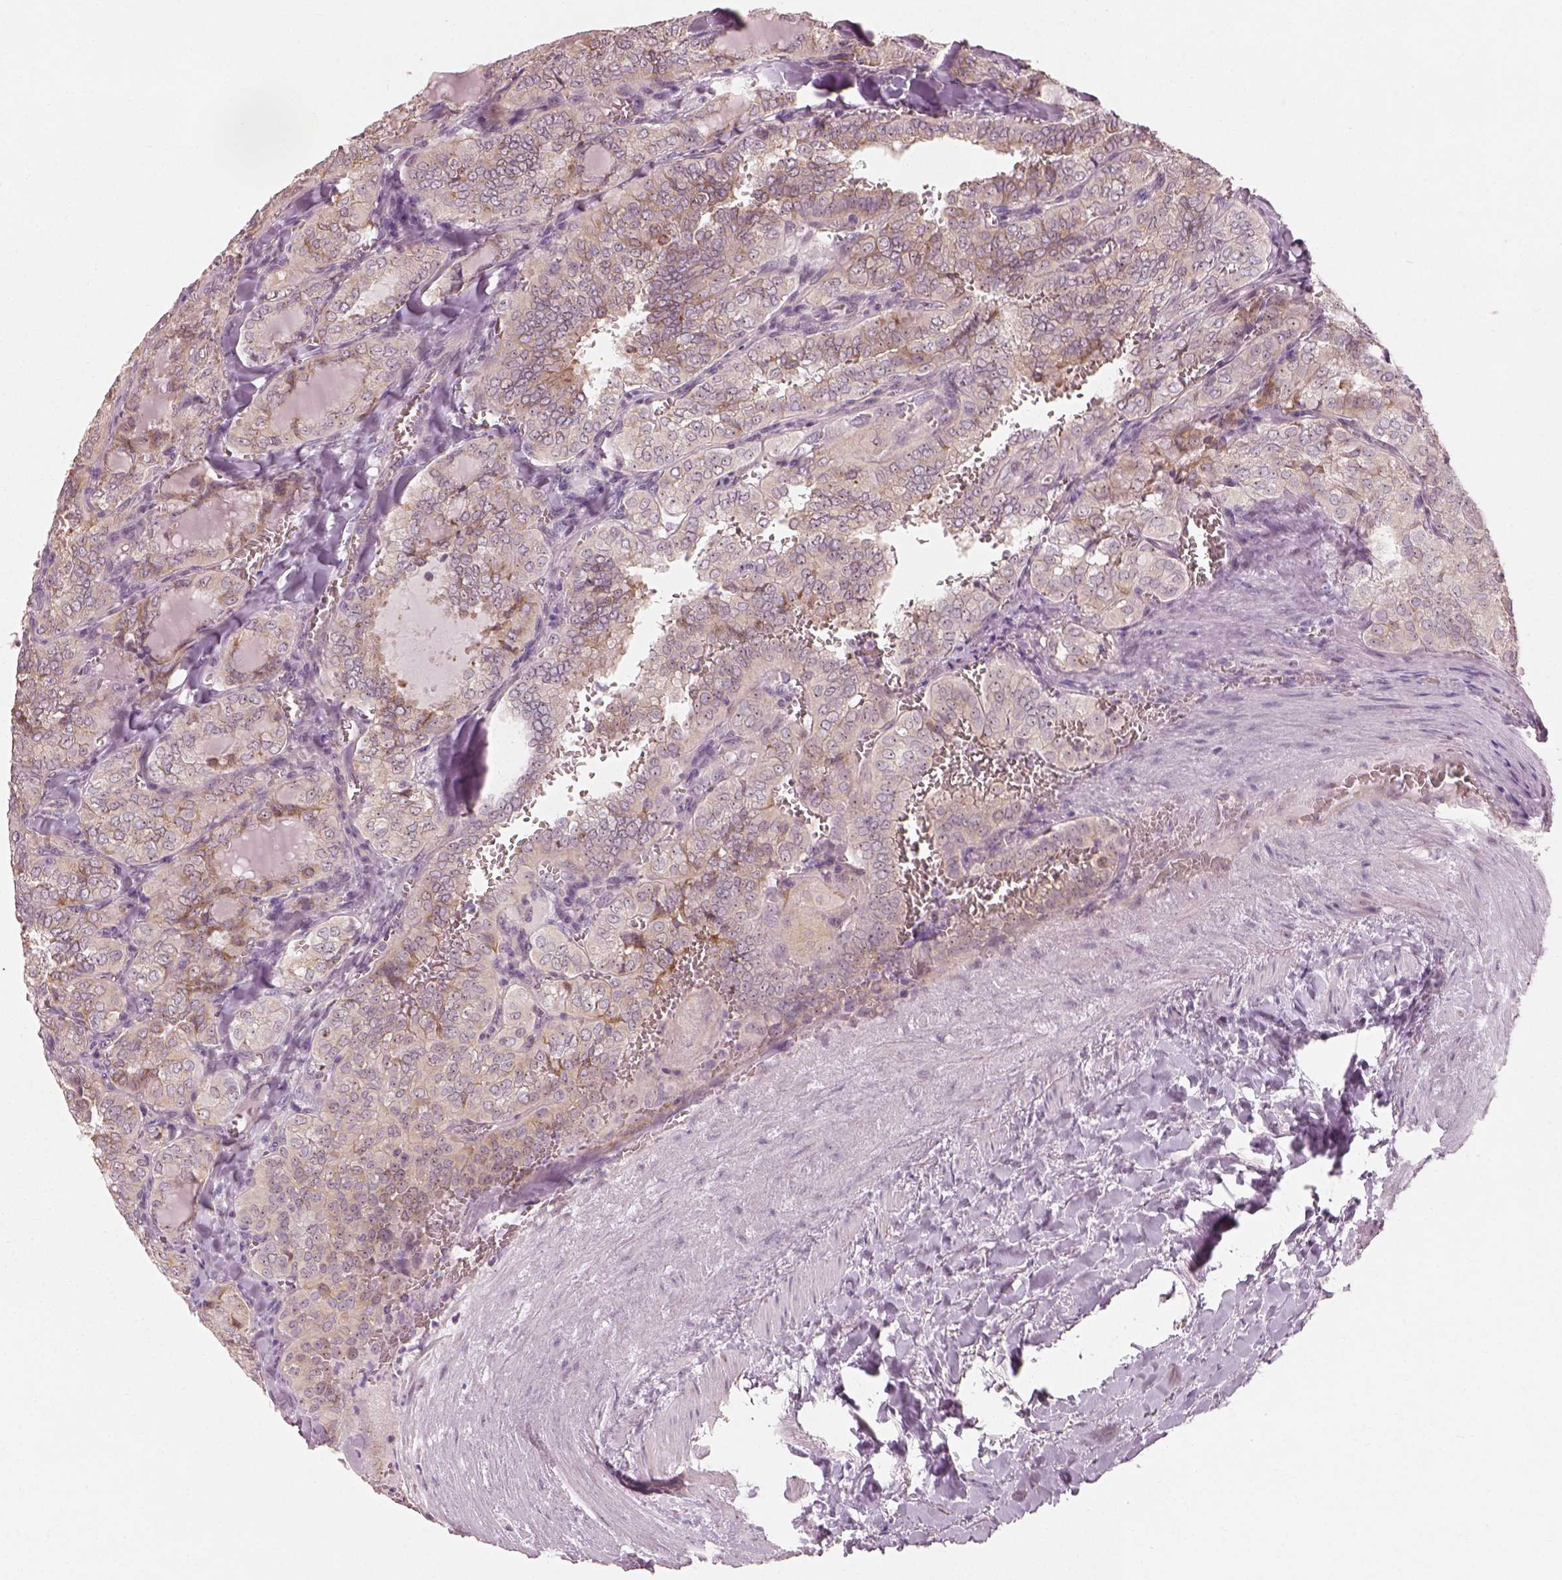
{"staining": {"intensity": "weak", "quantity": ">75%", "location": "cytoplasmic/membranous"}, "tissue": "thyroid cancer", "cell_type": "Tumor cells", "image_type": "cancer", "snomed": [{"axis": "morphology", "description": "Papillary adenocarcinoma, NOS"}, {"axis": "topography", "description": "Thyroid gland"}], "caption": "Immunohistochemical staining of human thyroid cancer displays weak cytoplasmic/membranous protein expression in approximately >75% of tumor cells.", "gene": "CDS1", "patient": {"sex": "female", "age": 41}}